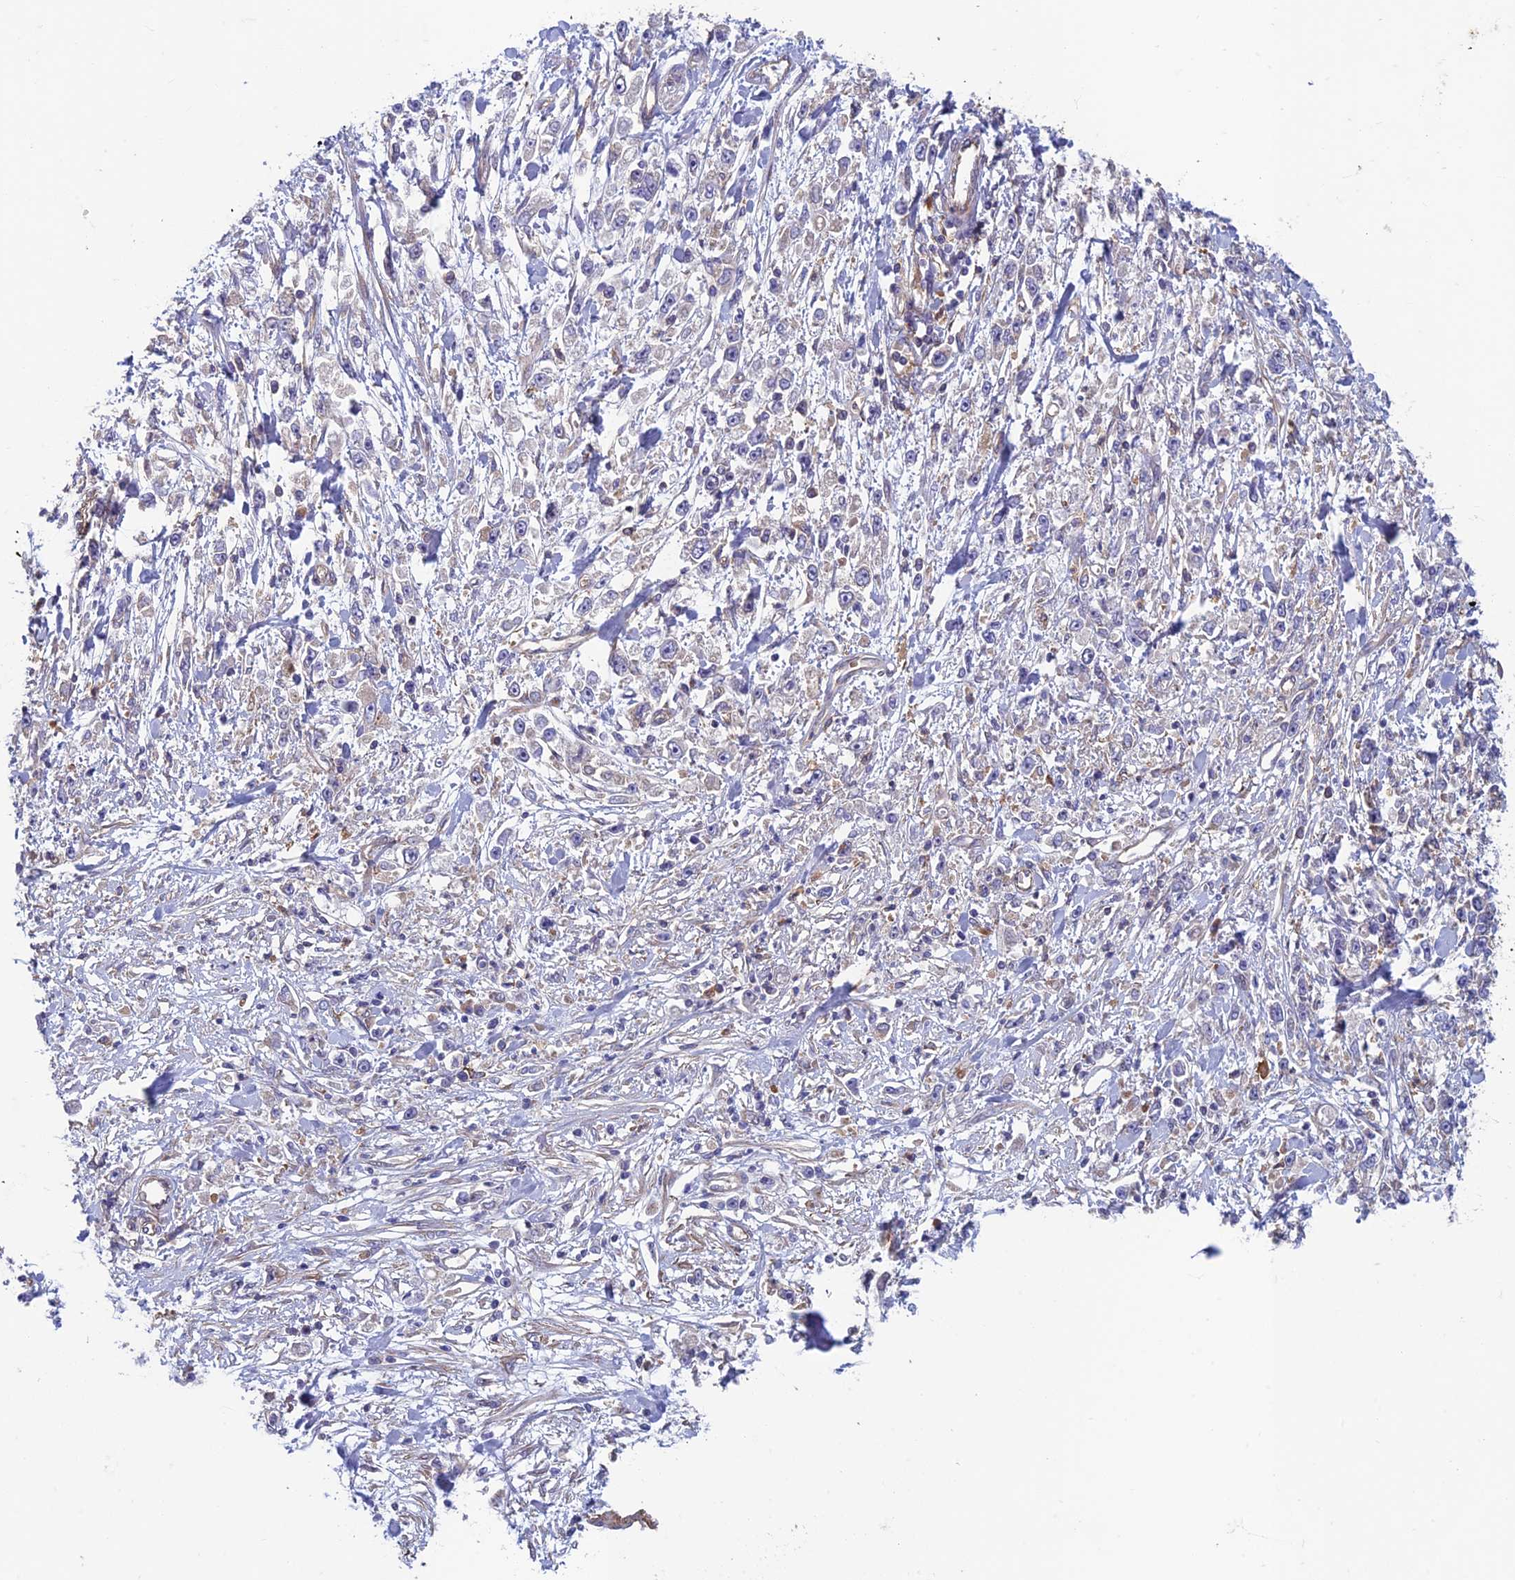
{"staining": {"intensity": "weak", "quantity": "<25%", "location": "cytoplasmic/membranous"}, "tissue": "stomach cancer", "cell_type": "Tumor cells", "image_type": "cancer", "snomed": [{"axis": "morphology", "description": "Adenocarcinoma, NOS"}, {"axis": "topography", "description": "Stomach"}], "caption": "The immunohistochemistry (IHC) histopathology image has no significant expression in tumor cells of stomach cancer (adenocarcinoma) tissue.", "gene": "DNM1L", "patient": {"sex": "female", "age": 59}}